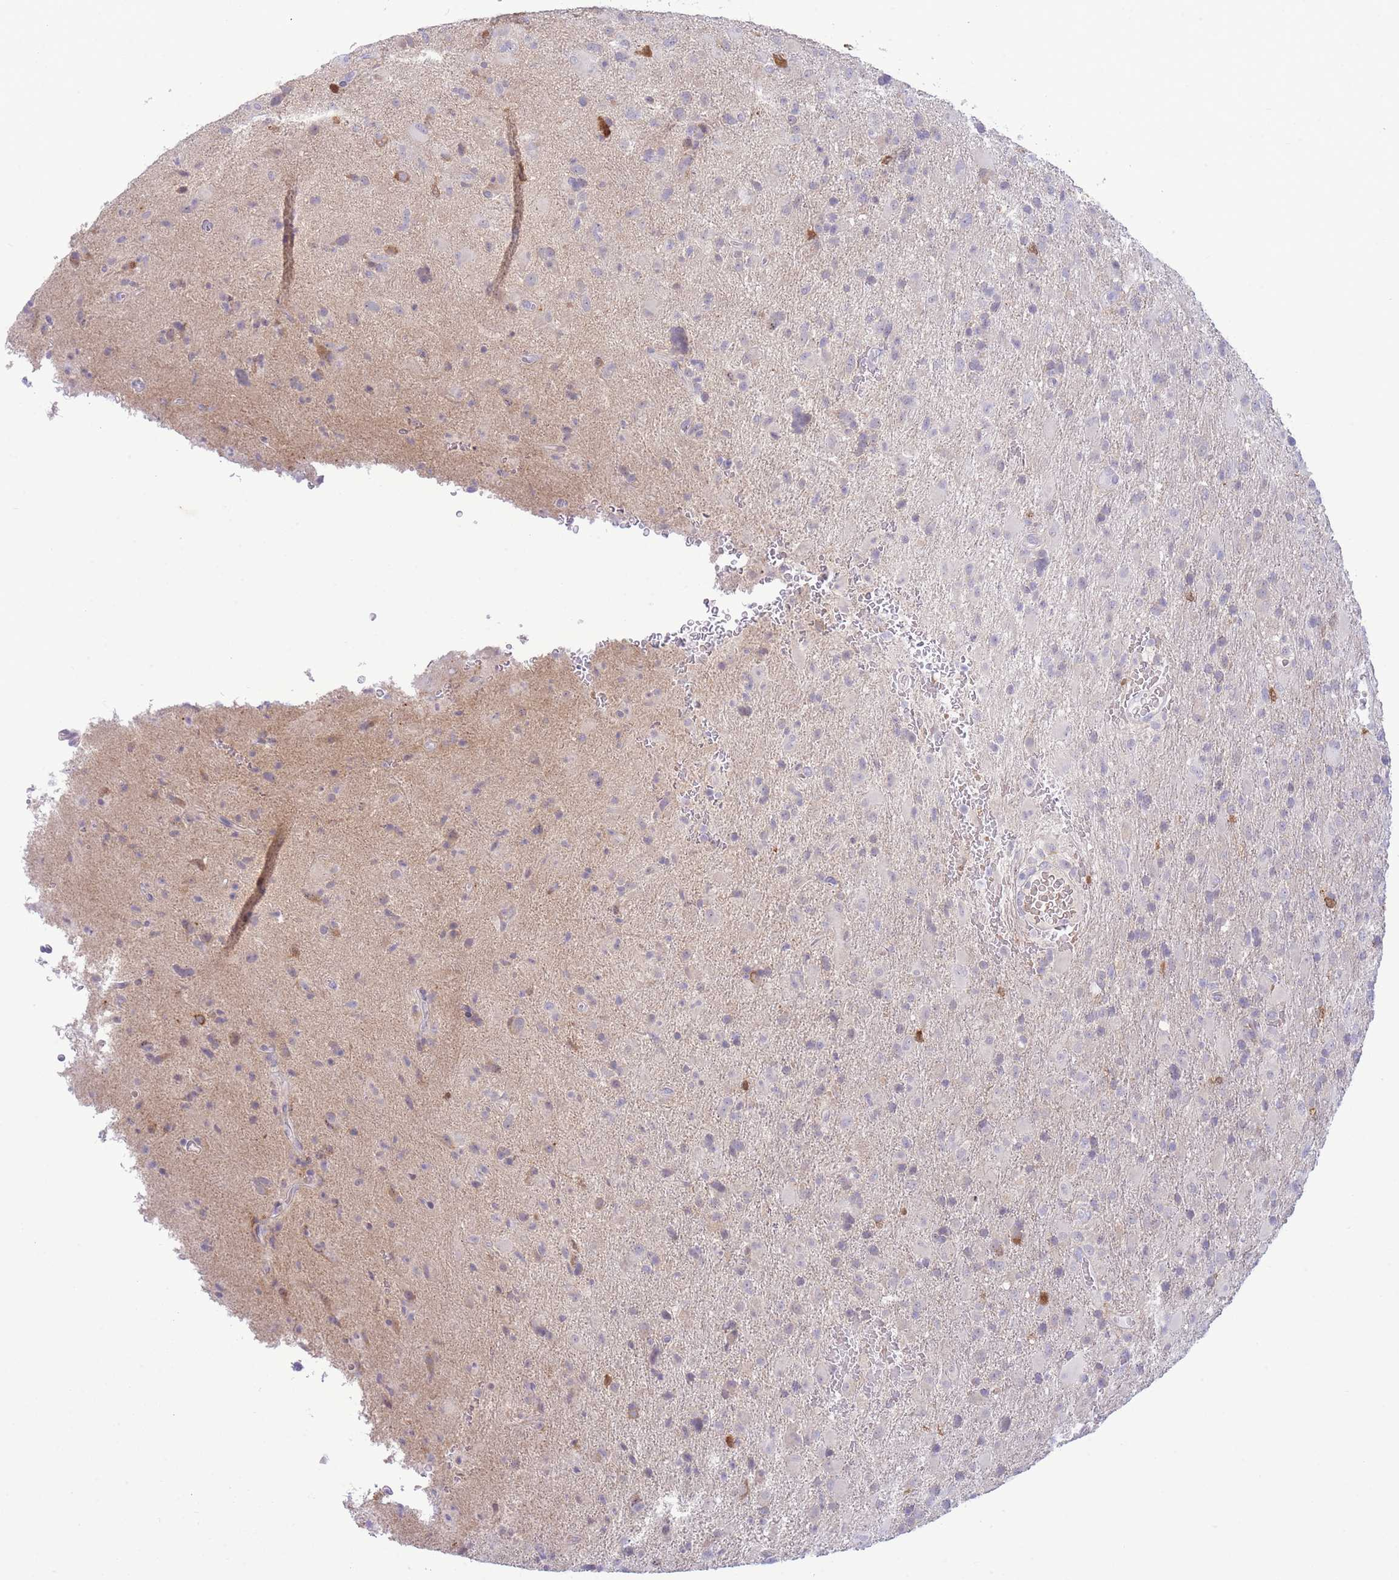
{"staining": {"intensity": "negative", "quantity": "none", "location": "none"}, "tissue": "glioma", "cell_type": "Tumor cells", "image_type": "cancer", "snomed": [{"axis": "morphology", "description": "Glioma, malignant, Low grade"}, {"axis": "topography", "description": "Brain"}], "caption": "High power microscopy micrograph of an immunohistochemistry (IHC) histopathology image of low-grade glioma (malignant), revealing no significant expression in tumor cells.", "gene": "FBXO46", "patient": {"sex": "male", "age": 65}}